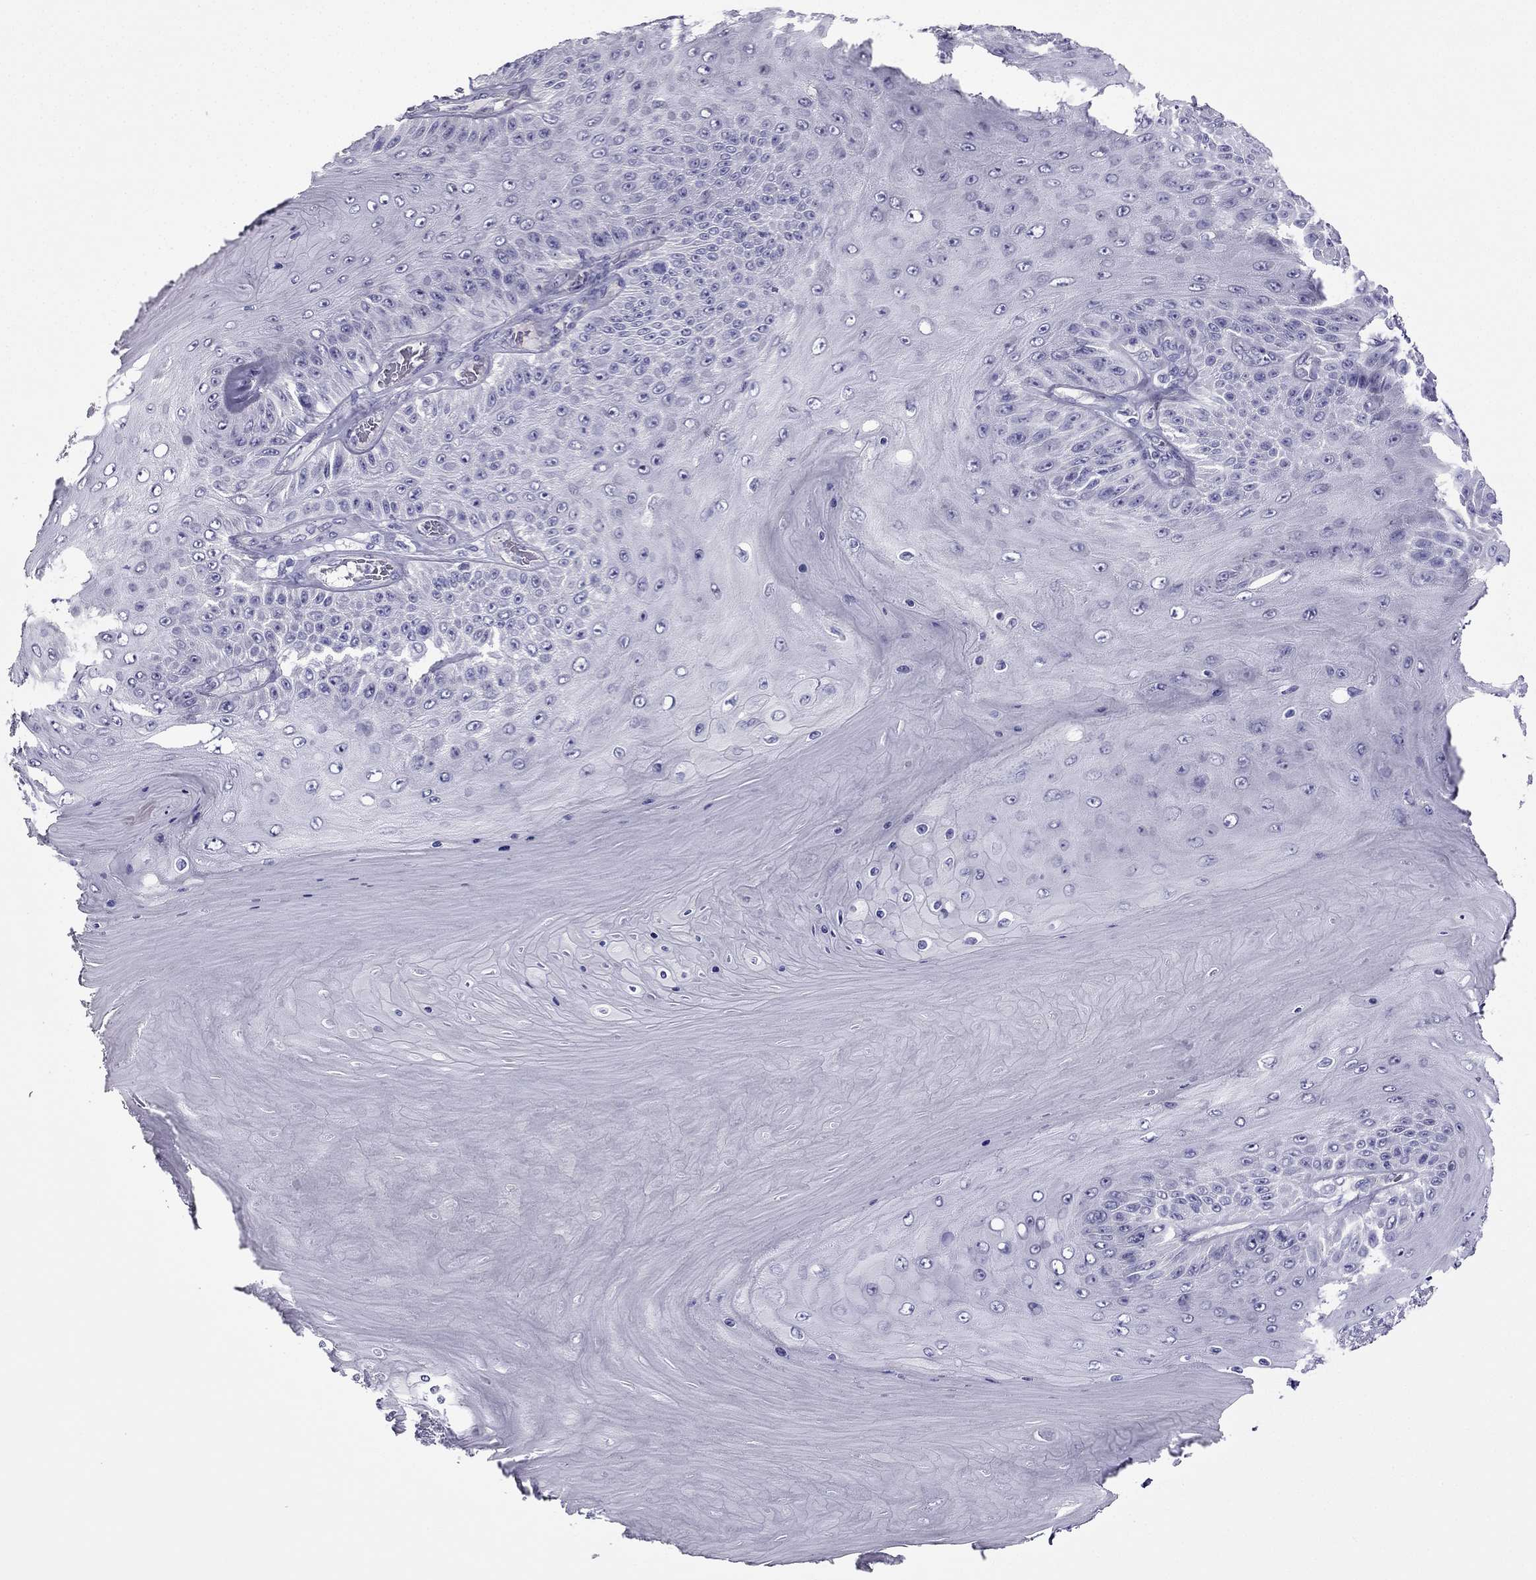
{"staining": {"intensity": "negative", "quantity": "none", "location": "none"}, "tissue": "skin cancer", "cell_type": "Tumor cells", "image_type": "cancer", "snomed": [{"axis": "morphology", "description": "Squamous cell carcinoma, NOS"}, {"axis": "topography", "description": "Skin"}], "caption": "Immunohistochemistry (IHC) of human skin cancer (squamous cell carcinoma) shows no staining in tumor cells.", "gene": "PDE6A", "patient": {"sex": "male", "age": 62}}